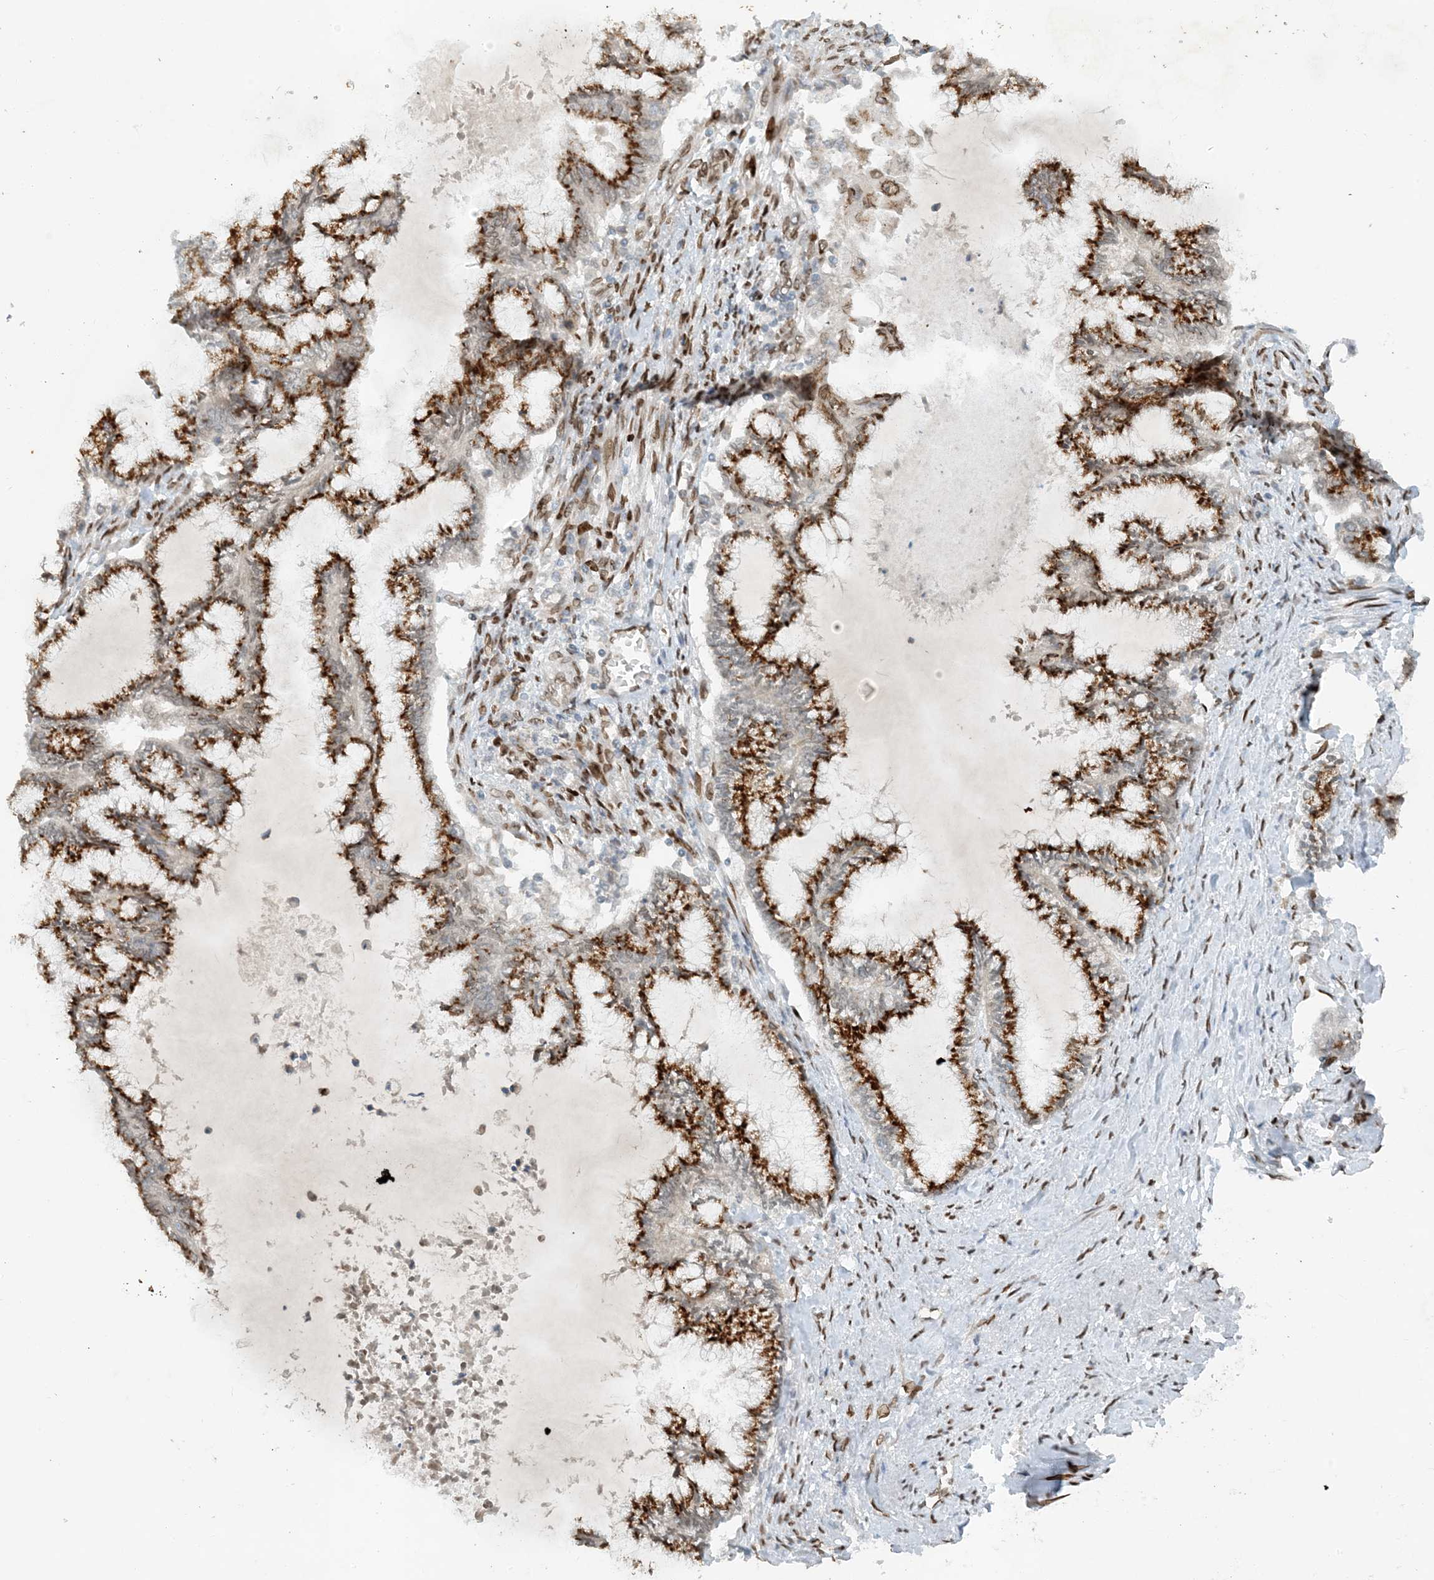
{"staining": {"intensity": "strong", "quantity": ">75%", "location": "cytoplasmic/membranous"}, "tissue": "endometrial cancer", "cell_type": "Tumor cells", "image_type": "cancer", "snomed": [{"axis": "morphology", "description": "Adenocarcinoma, NOS"}, {"axis": "topography", "description": "Endometrium"}], "caption": "Protein expression analysis of adenocarcinoma (endometrial) exhibits strong cytoplasmic/membranous positivity in about >75% of tumor cells.", "gene": "SLC35A2", "patient": {"sex": "female", "age": 86}}